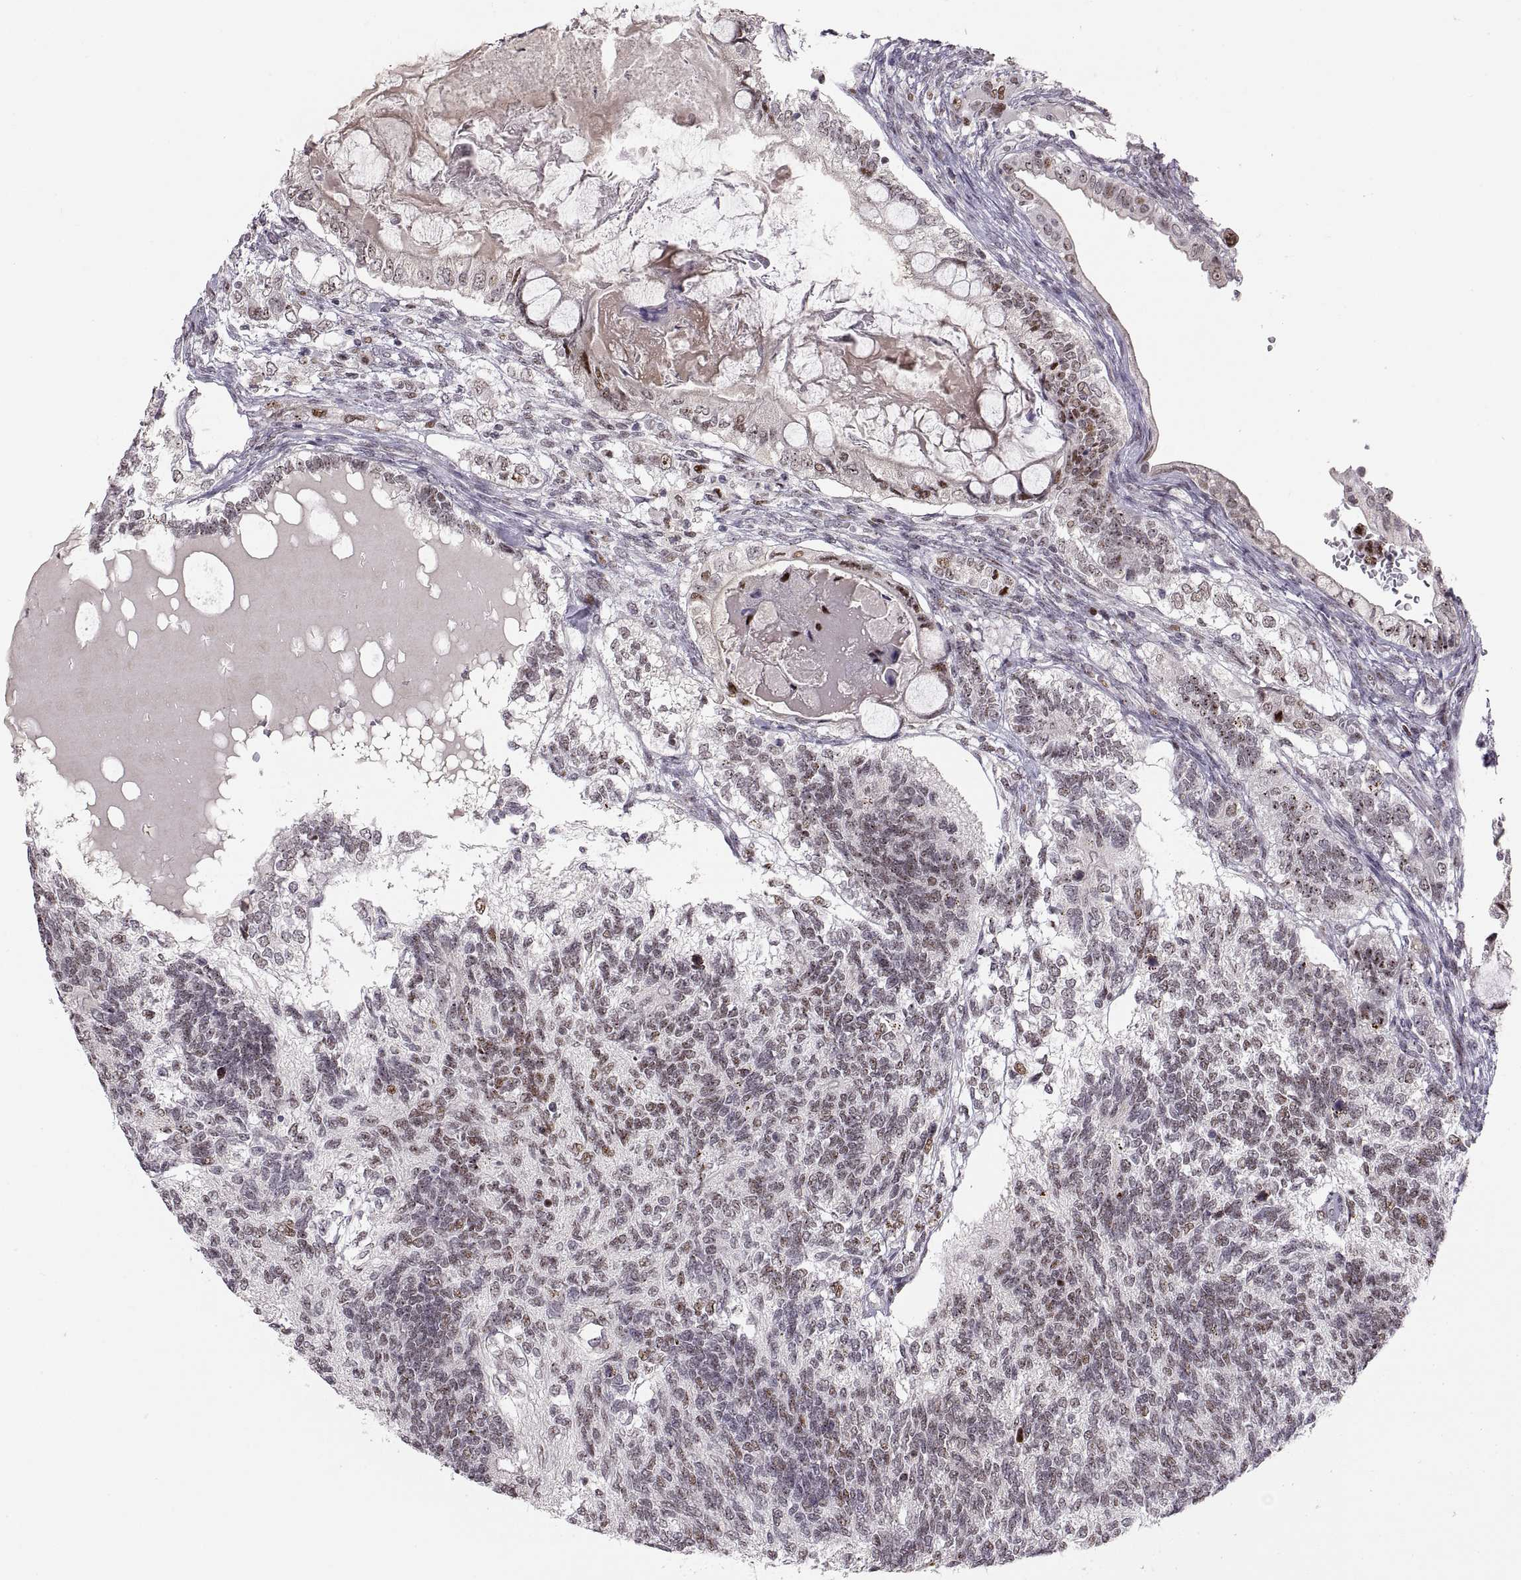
{"staining": {"intensity": "moderate", "quantity": "<25%", "location": "nuclear"}, "tissue": "testis cancer", "cell_type": "Tumor cells", "image_type": "cancer", "snomed": [{"axis": "morphology", "description": "Seminoma, NOS"}, {"axis": "morphology", "description": "Carcinoma, Embryonal, NOS"}, {"axis": "topography", "description": "Testis"}], "caption": "Human testis embryonal carcinoma stained for a protein (brown) exhibits moderate nuclear positive expression in approximately <25% of tumor cells.", "gene": "SNAI1", "patient": {"sex": "male", "age": 41}}